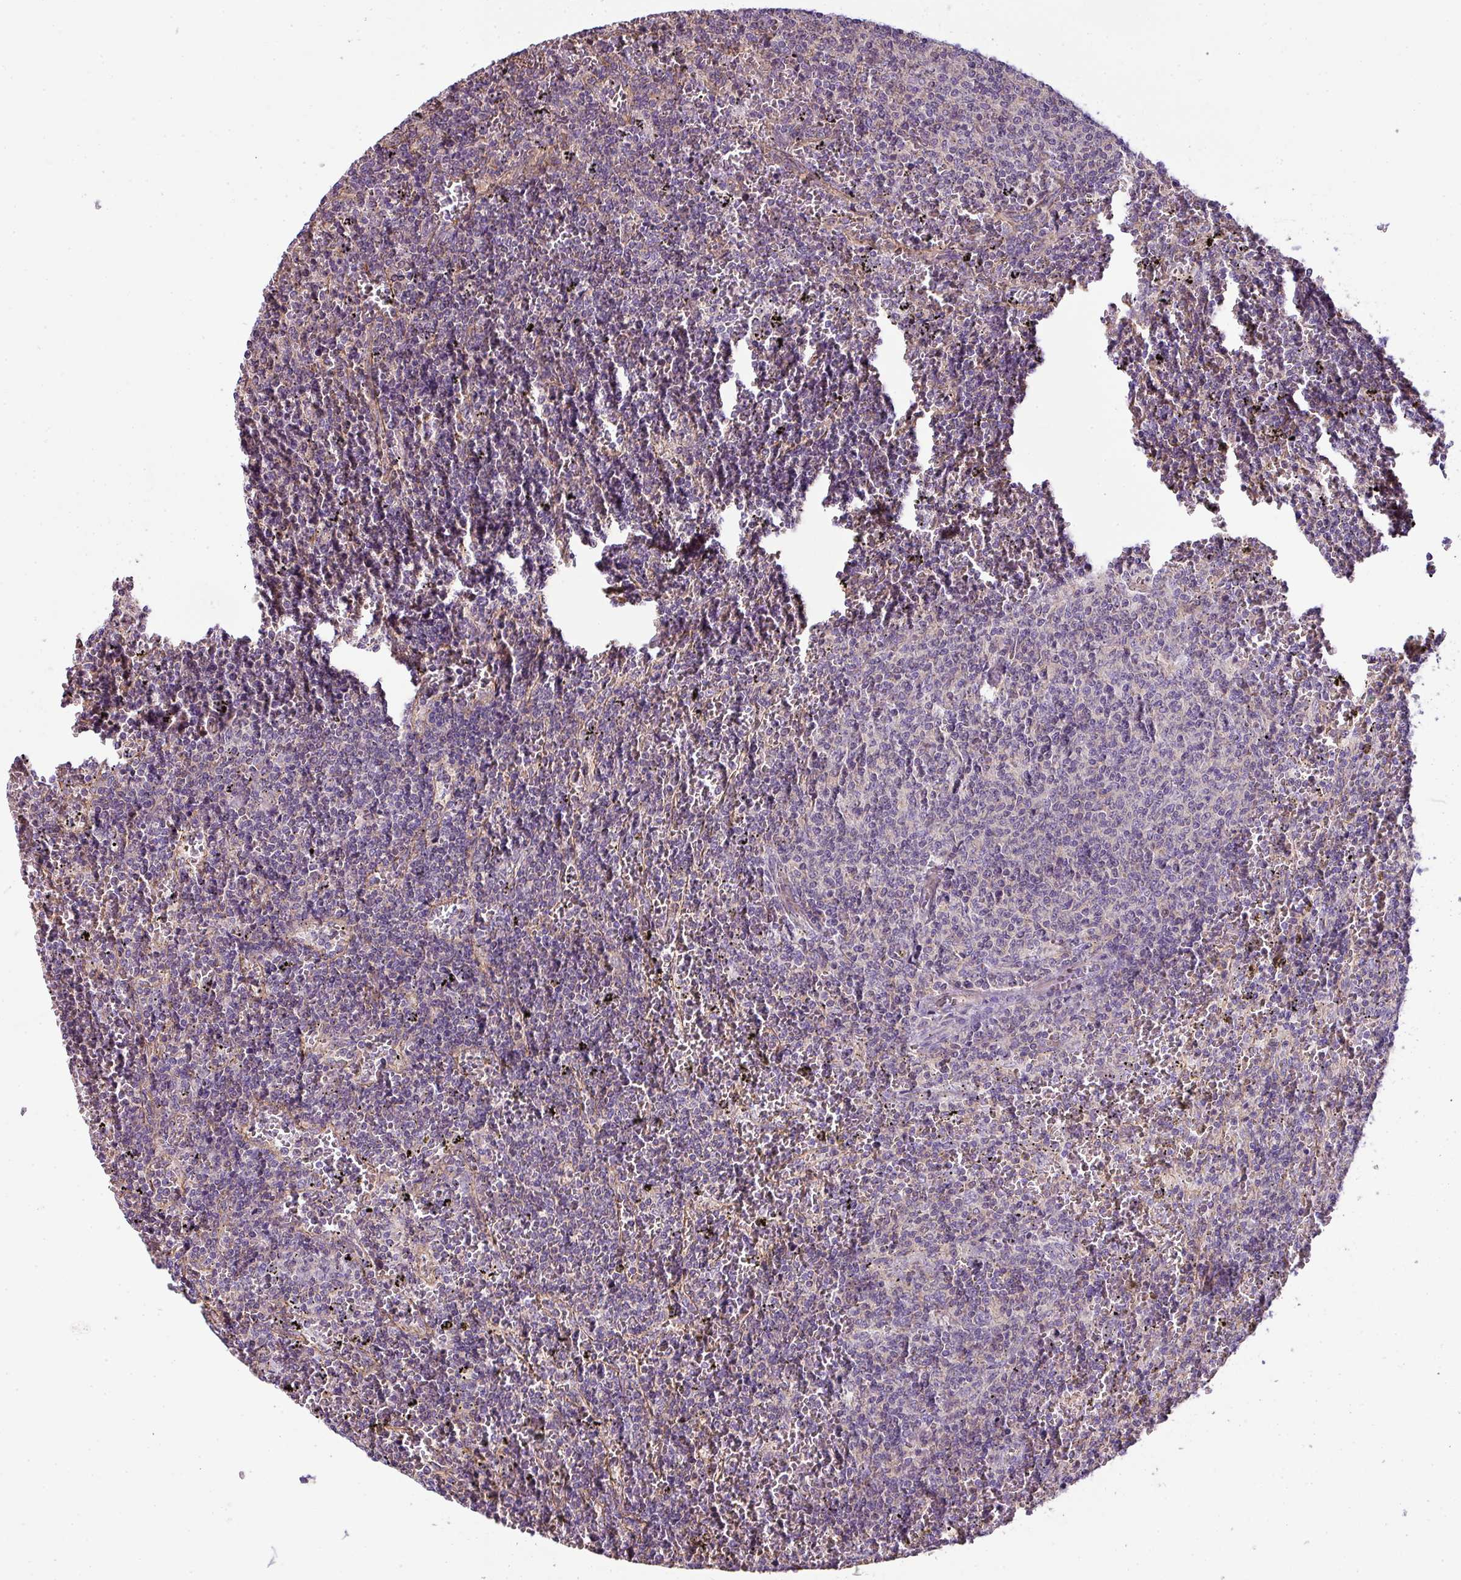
{"staining": {"intensity": "negative", "quantity": "none", "location": "none"}, "tissue": "lymphoma", "cell_type": "Tumor cells", "image_type": "cancer", "snomed": [{"axis": "morphology", "description": "Malignant lymphoma, non-Hodgkin's type, Low grade"}, {"axis": "topography", "description": "Spleen"}], "caption": "Immunohistochemistry (IHC) image of human low-grade malignant lymphoma, non-Hodgkin's type stained for a protein (brown), which demonstrates no expression in tumor cells.", "gene": "PALS2", "patient": {"sex": "female", "age": 50}}